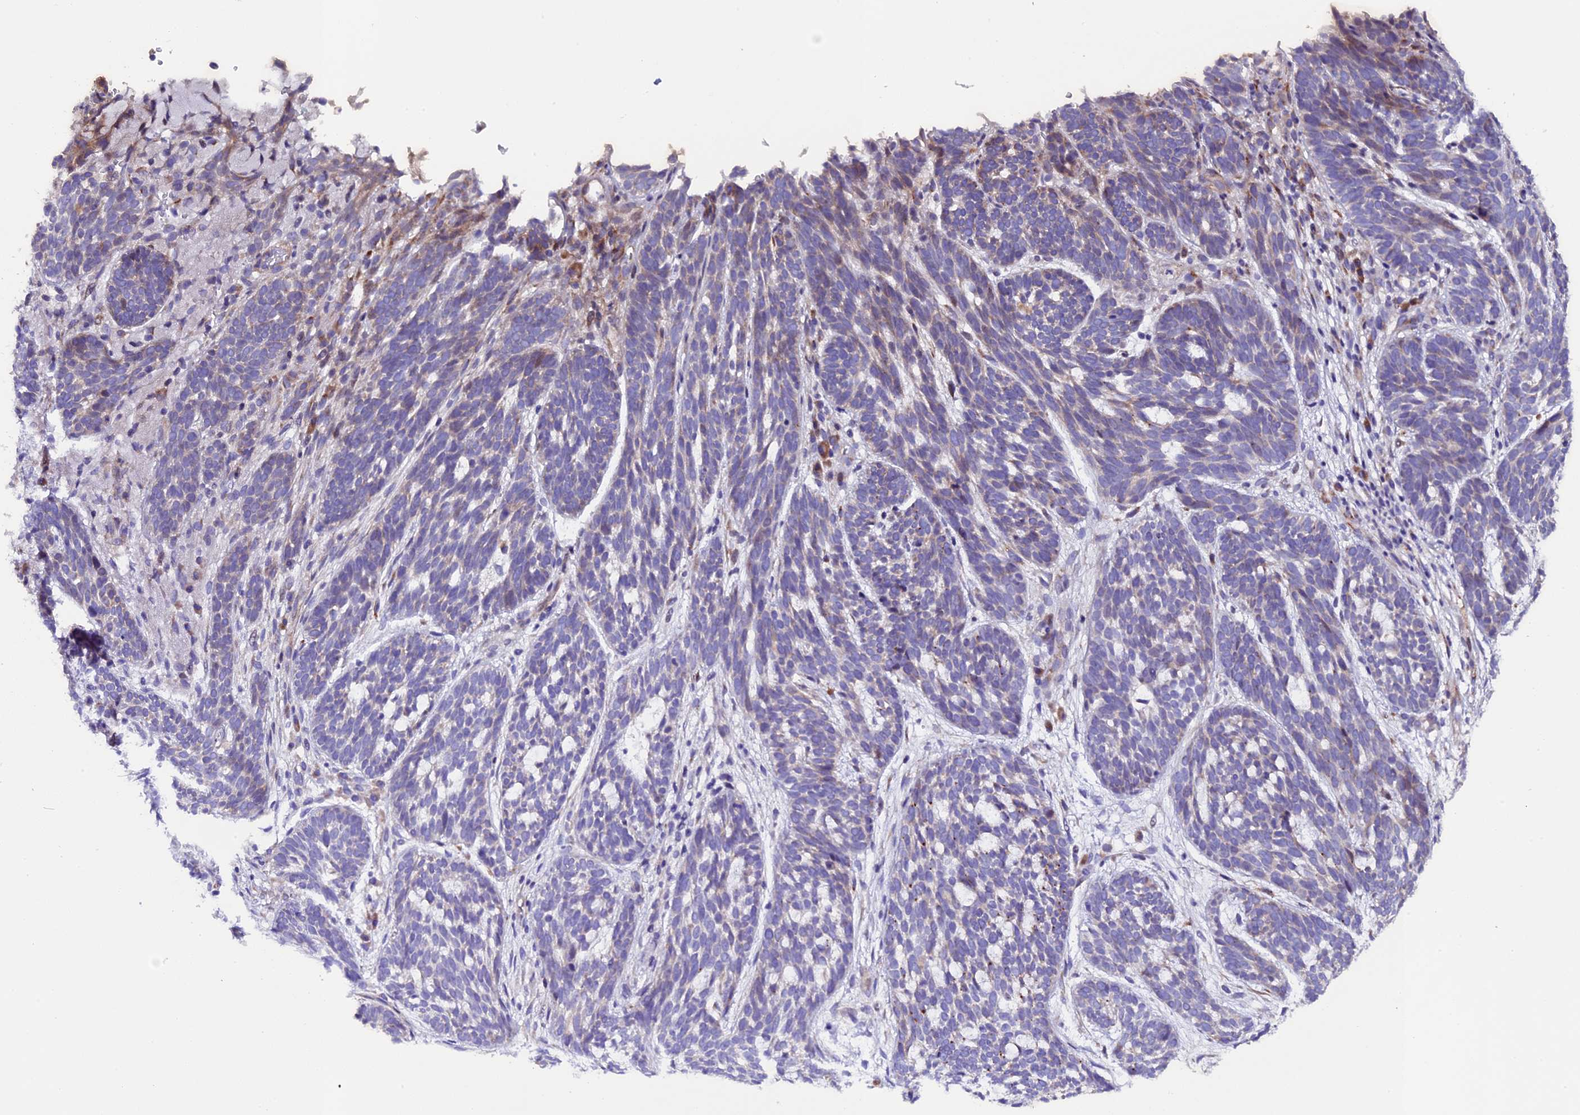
{"staining": {"intensity": "negative", "quantity": "none", "location": "none"}, "tissue": "skin cancer", "cell_type": "Tumor cells", "image_type": "cancer", "snomed": [{"axis": "morphology", "description": "Basal cell carcinoma"}, {"axis": "topography", "description": "Skin"}], "caption": "Immunohistochemical staining of human skin basal cell carcinoma reveals no significant expression in tumor cells.", "gene": "PIGU", "patient": {"sex": "male", "age": 71}}